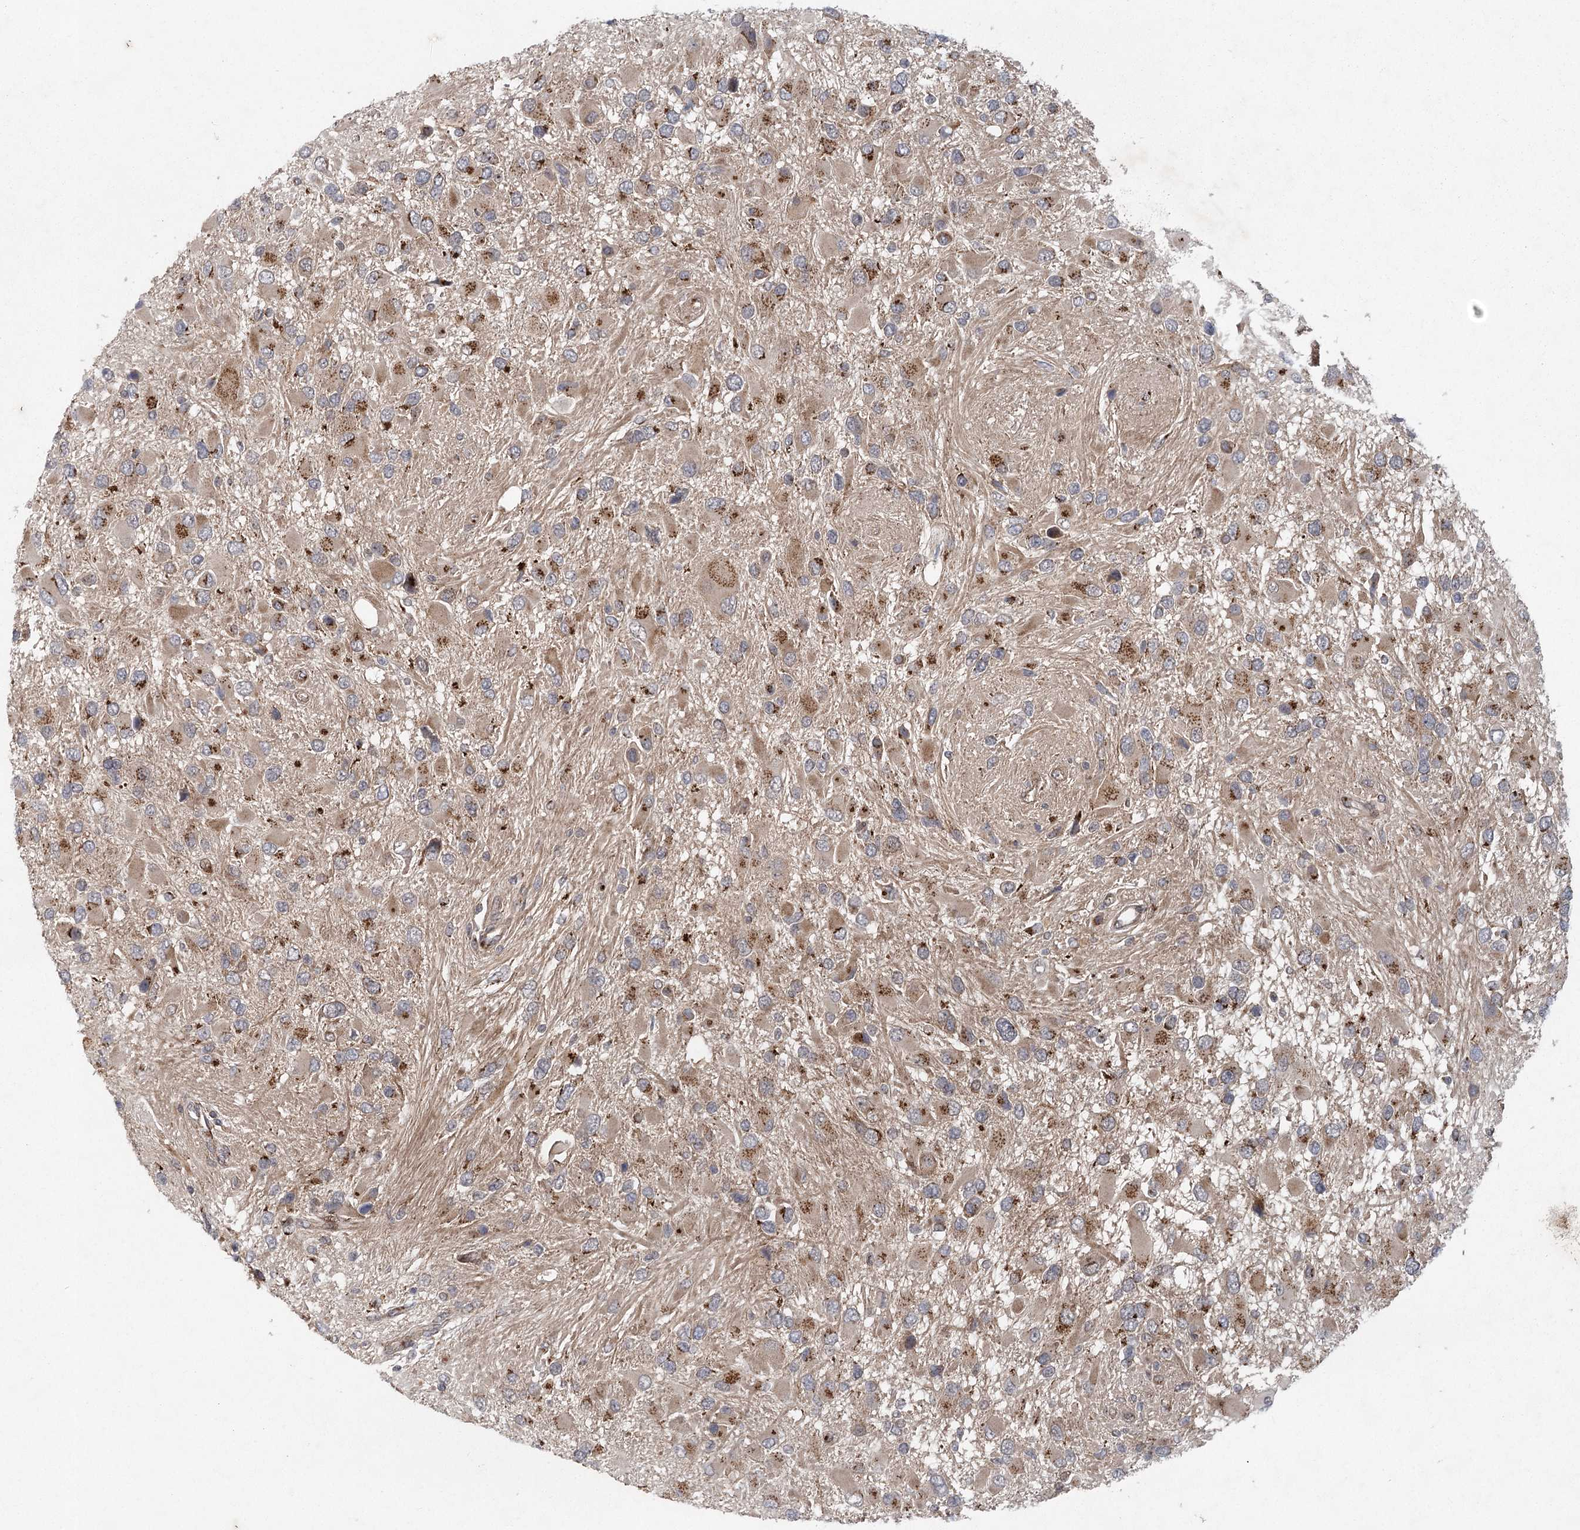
{"staining": {"intensity": "moderate", "quantity": ">75%", "location": "cytoplasmic/membranous"}, "tissue": "glioma", "cell_type": "Tumor cells", "image_type": "cancer", "snomed": [{"axis": "morphology", "description": "Glioma, malignant, High grade"}, {"axis": "topography", "description": "Brain"}], "caption": "A histopathology image of glioma stained for a protein shows moderate cytoplasmic/membranous brown staining in tumor cells.", "gene": "IFT46", "patient": {"sex": "male", "age": 53}}